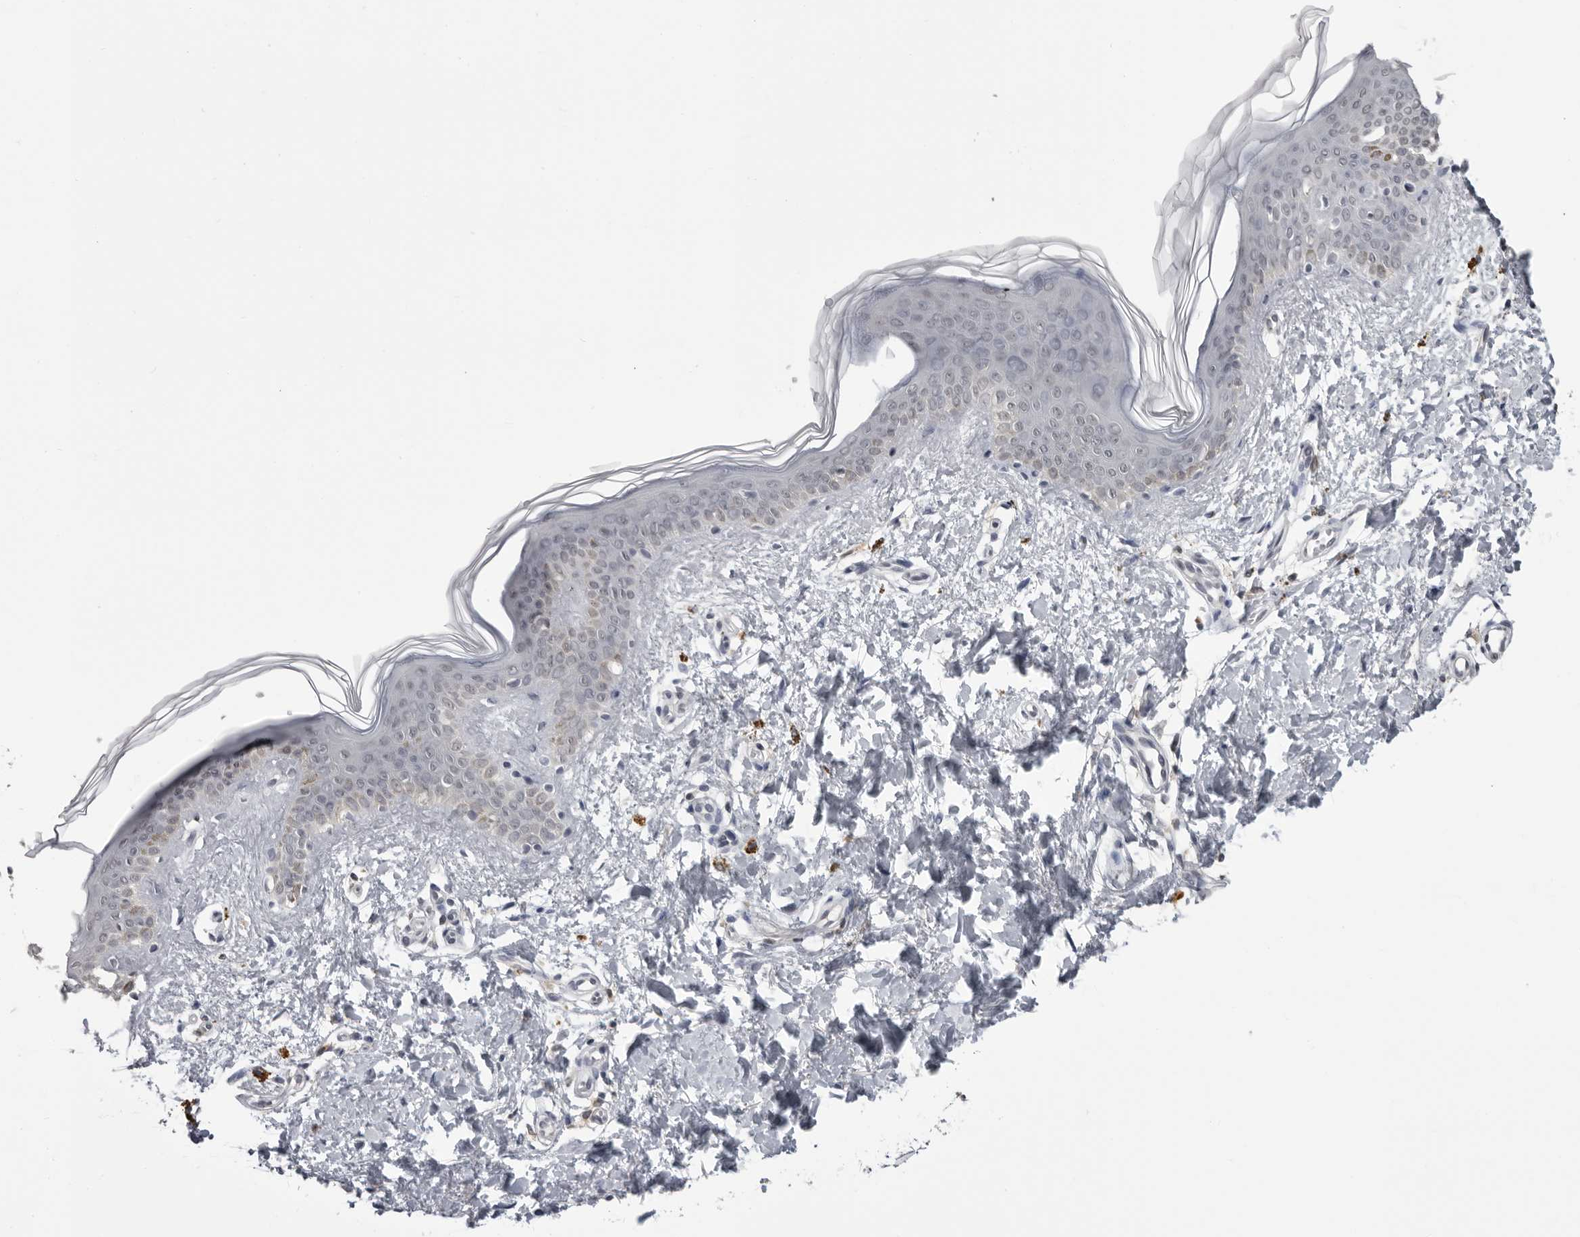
{"staining": {"intensity": "negative", "quantity": "none", "location": "none"}, "tissue": "skin", "cell_type": "Fibroblasts", "image_type": "normal", "snomed": [{"axis": "morphology", "description": "Normal tissue, NOS"}, {"axis": "topography", "description": "Skin"}], "caption": "A high-resolution histopathology image shows immunohistochemistry staining of normal skin, which displays no significant expression in fibroblasts.", "gene": "PDCL3", "patient": {"sex": "female", "age": 46}}